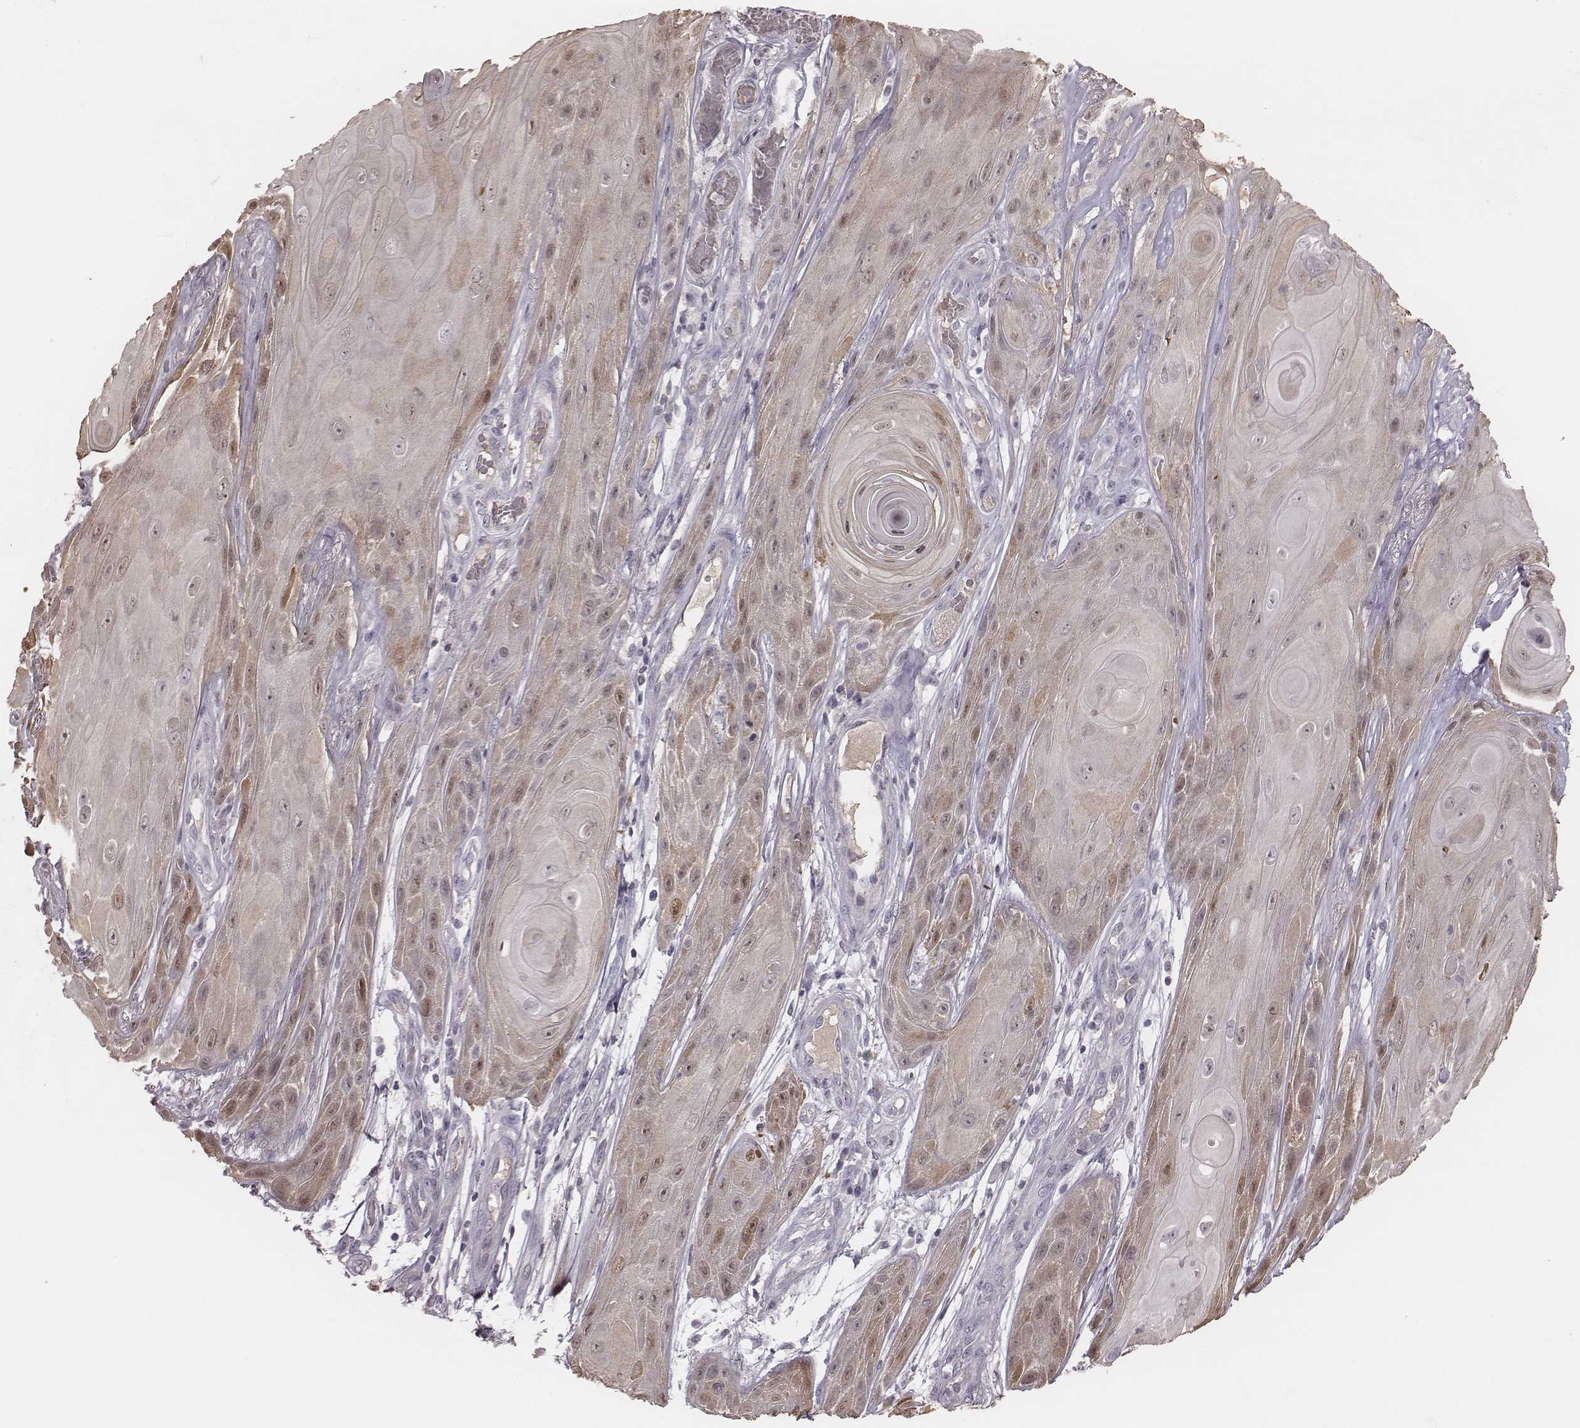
{"staining": {"intensity": "weak", "quantity": ">75%", "location": "cytoplasmic/membranous"}, "tissue": "skin cancer", "cell_type": "Tumor cells", "image_type": "cancer", "snomed": [{"axis": "morphology", "description": "Squamous cell carcinoma, NOS"}, {"axis": "topography", "description": "Skin"}], "caption": "Protein staining by immunohistochemistry (IHC) demonstrates weak cytoplasmic/membranous staining in about >75% of tumor cells in skin squamous cell carcinoma.", "gene": "TLX3", "patient": {"sex": "male", "age": 62}}